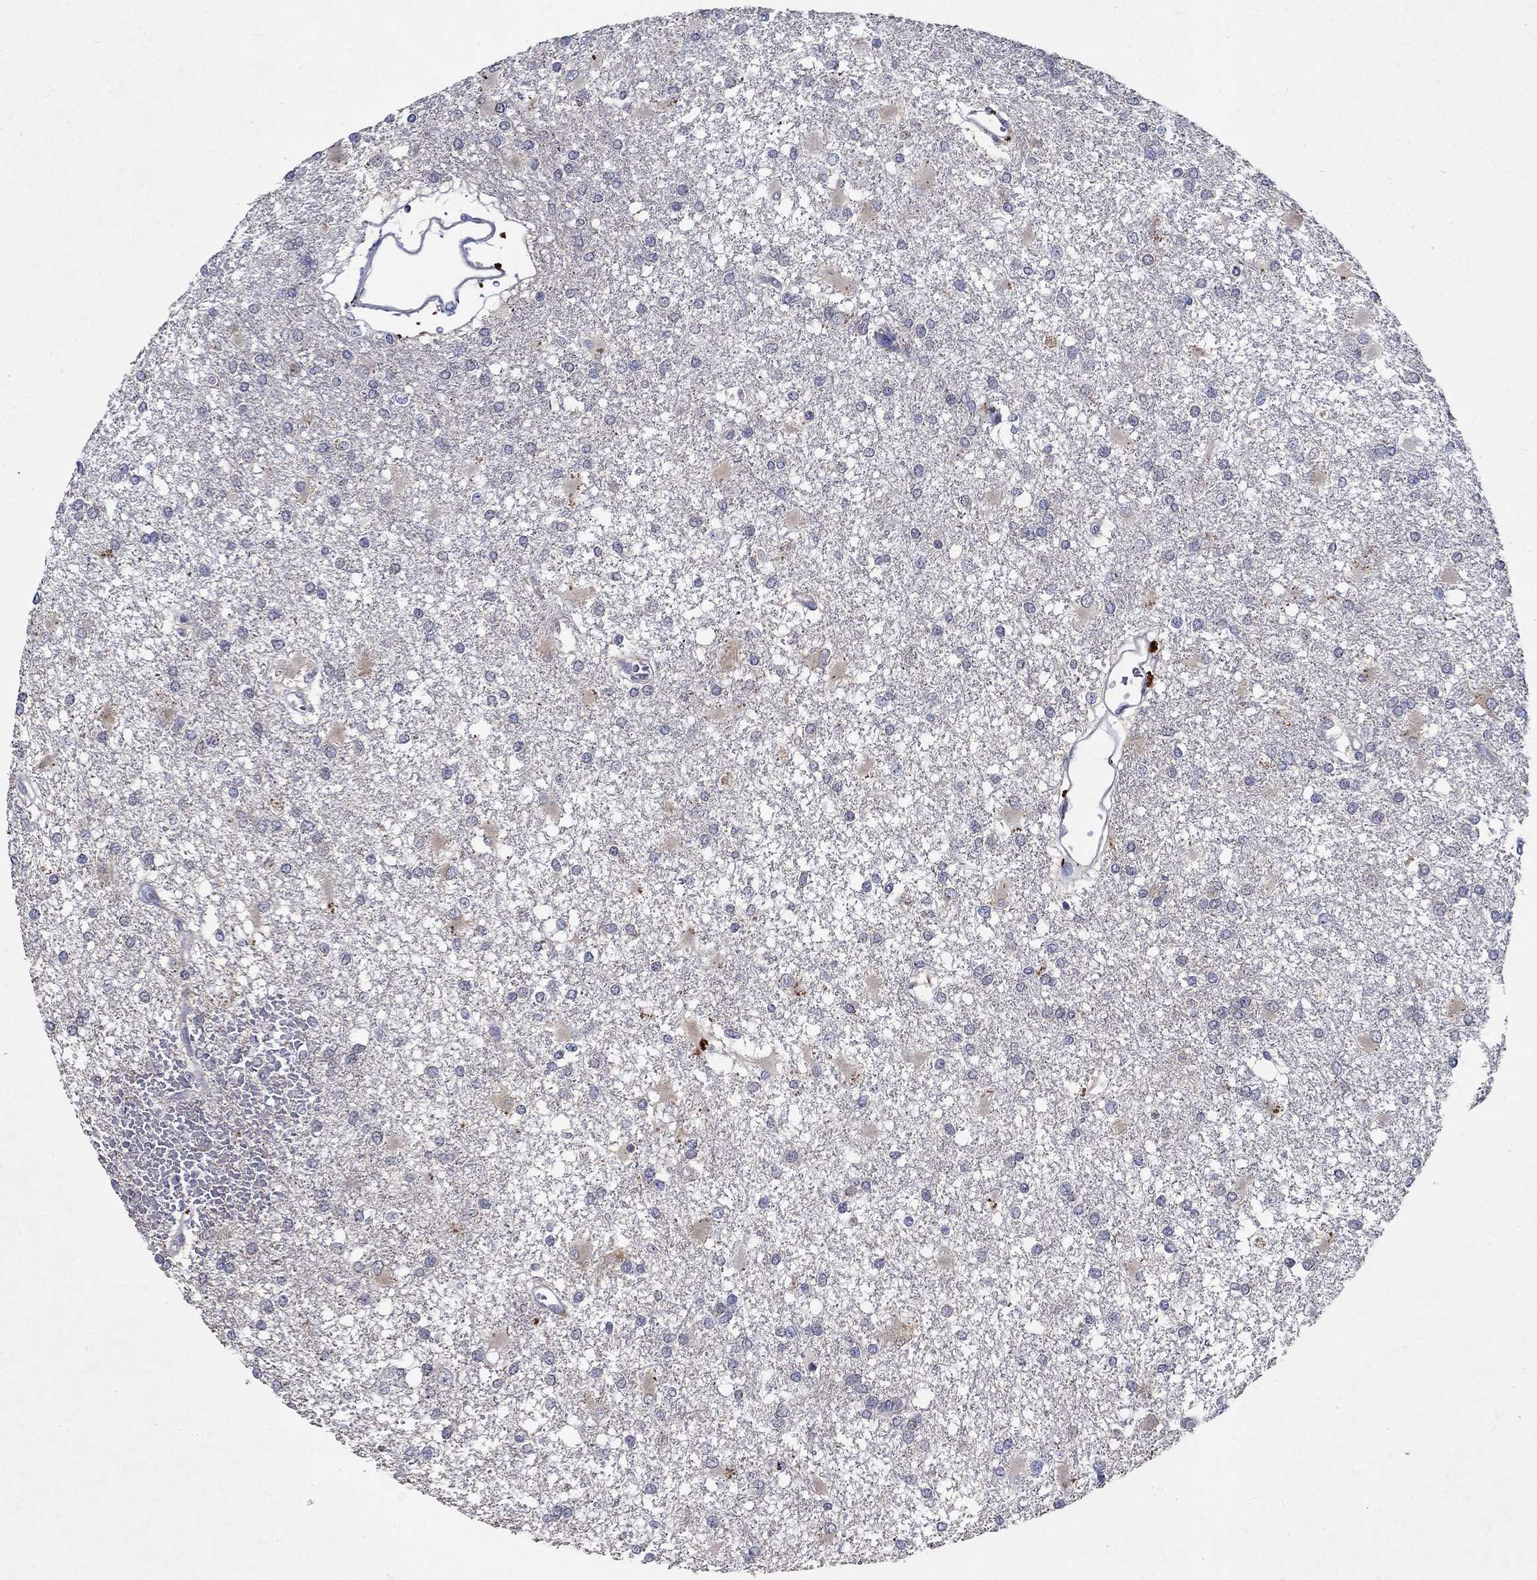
{"staining": {"intensity": "negative", "quantity": "none", "location": "none"}, "tissue": "glioma", "cell_type": "Tumor cells", "image_type": "cancer", "snomed": [{"axis": "morphology", "description": "Glioma, malignant, High grade"}, {"axis": "topography", "description": "Cerebral cortex"}], "caption": "Immunohistochemistry photomicrograph of human glioma stained for a protein (brown), which reveals no positivity in tumor cells.", "gene": "PROZ", "patient": {"sex": "male", "age": 79}}